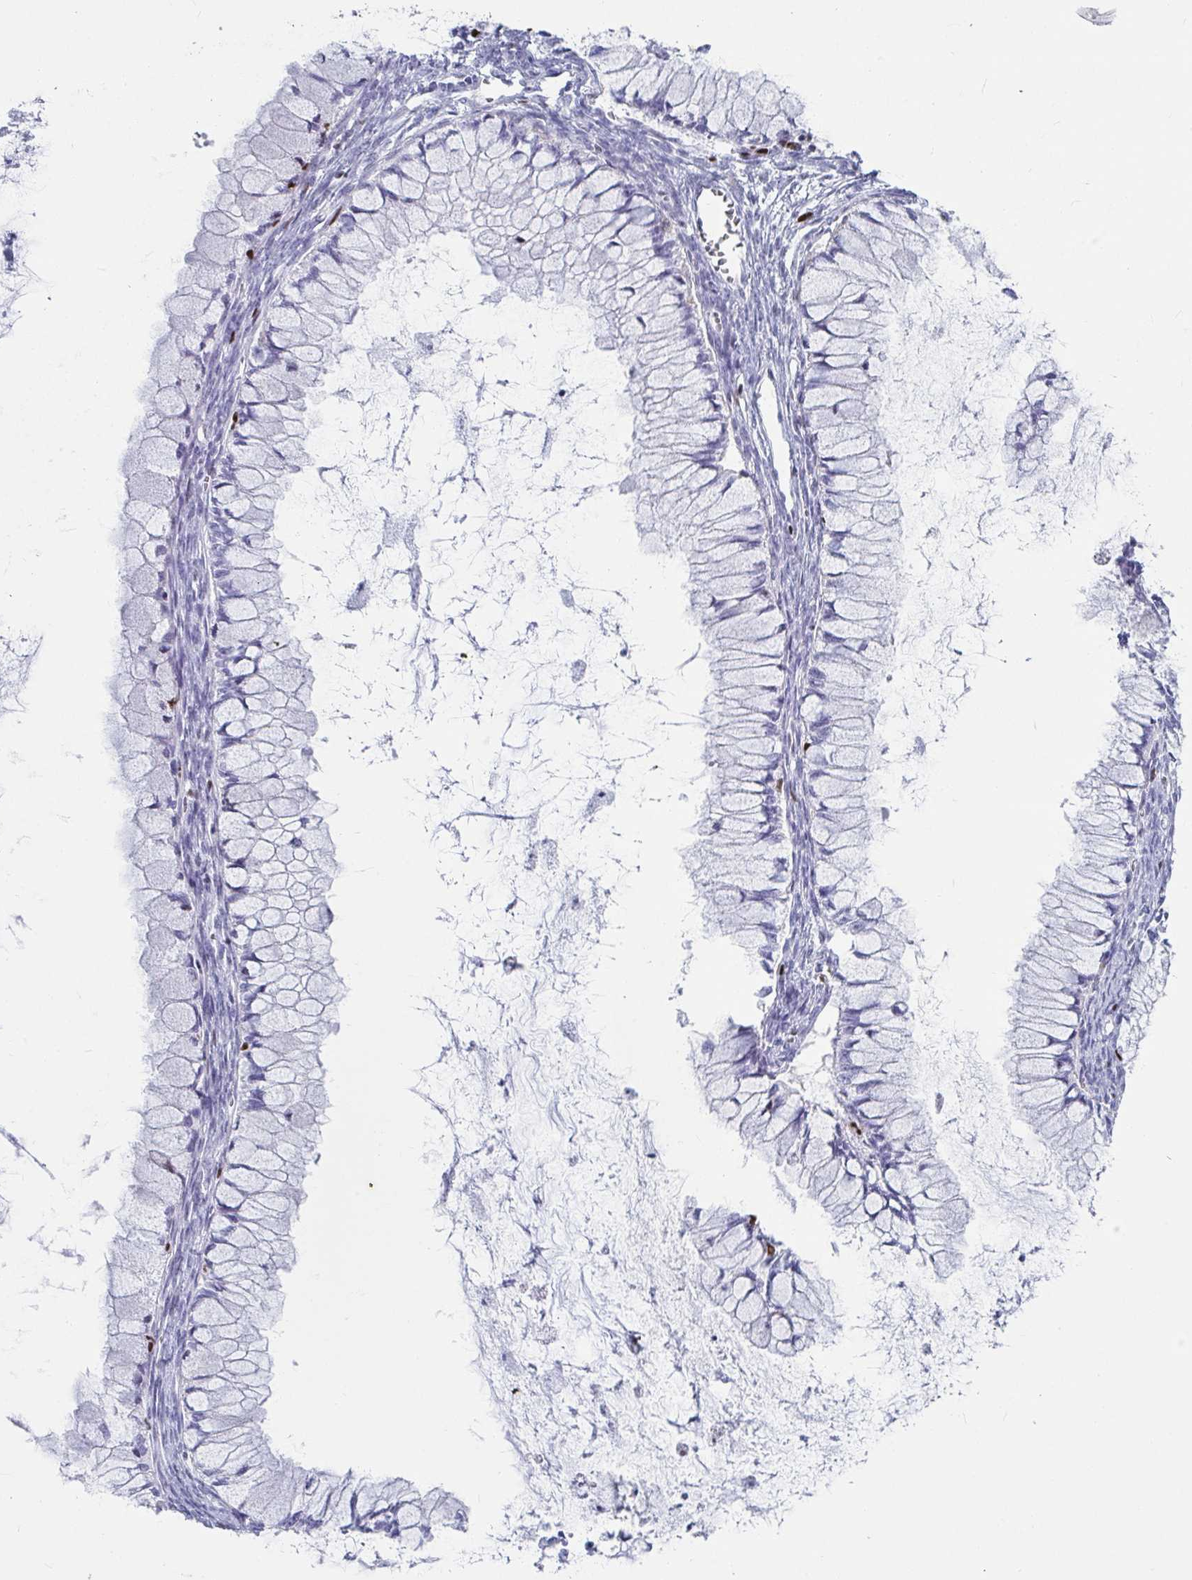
{"staining": {"intensity": "negative", "quantity": "none", "location": "none"}, "tissue": "ovarian cancer", "cell_type": "Tumor cells", "image_type": "cancer", "snomed": [{"axis": "morphology", "description": "Cystadenocarcinoma, mucinous, NOS"}, {"axis": "topography", "description": "Ovary"}], "caption": "IHC histopathology image of neoplastic tissue: human mucinous cystadenocarcinoma (ovarian) stained with DAB reveals no significant protein staining in tumor cells.", "gene": "ZNF586", "patient": {"sex": "female", "age": 34}}